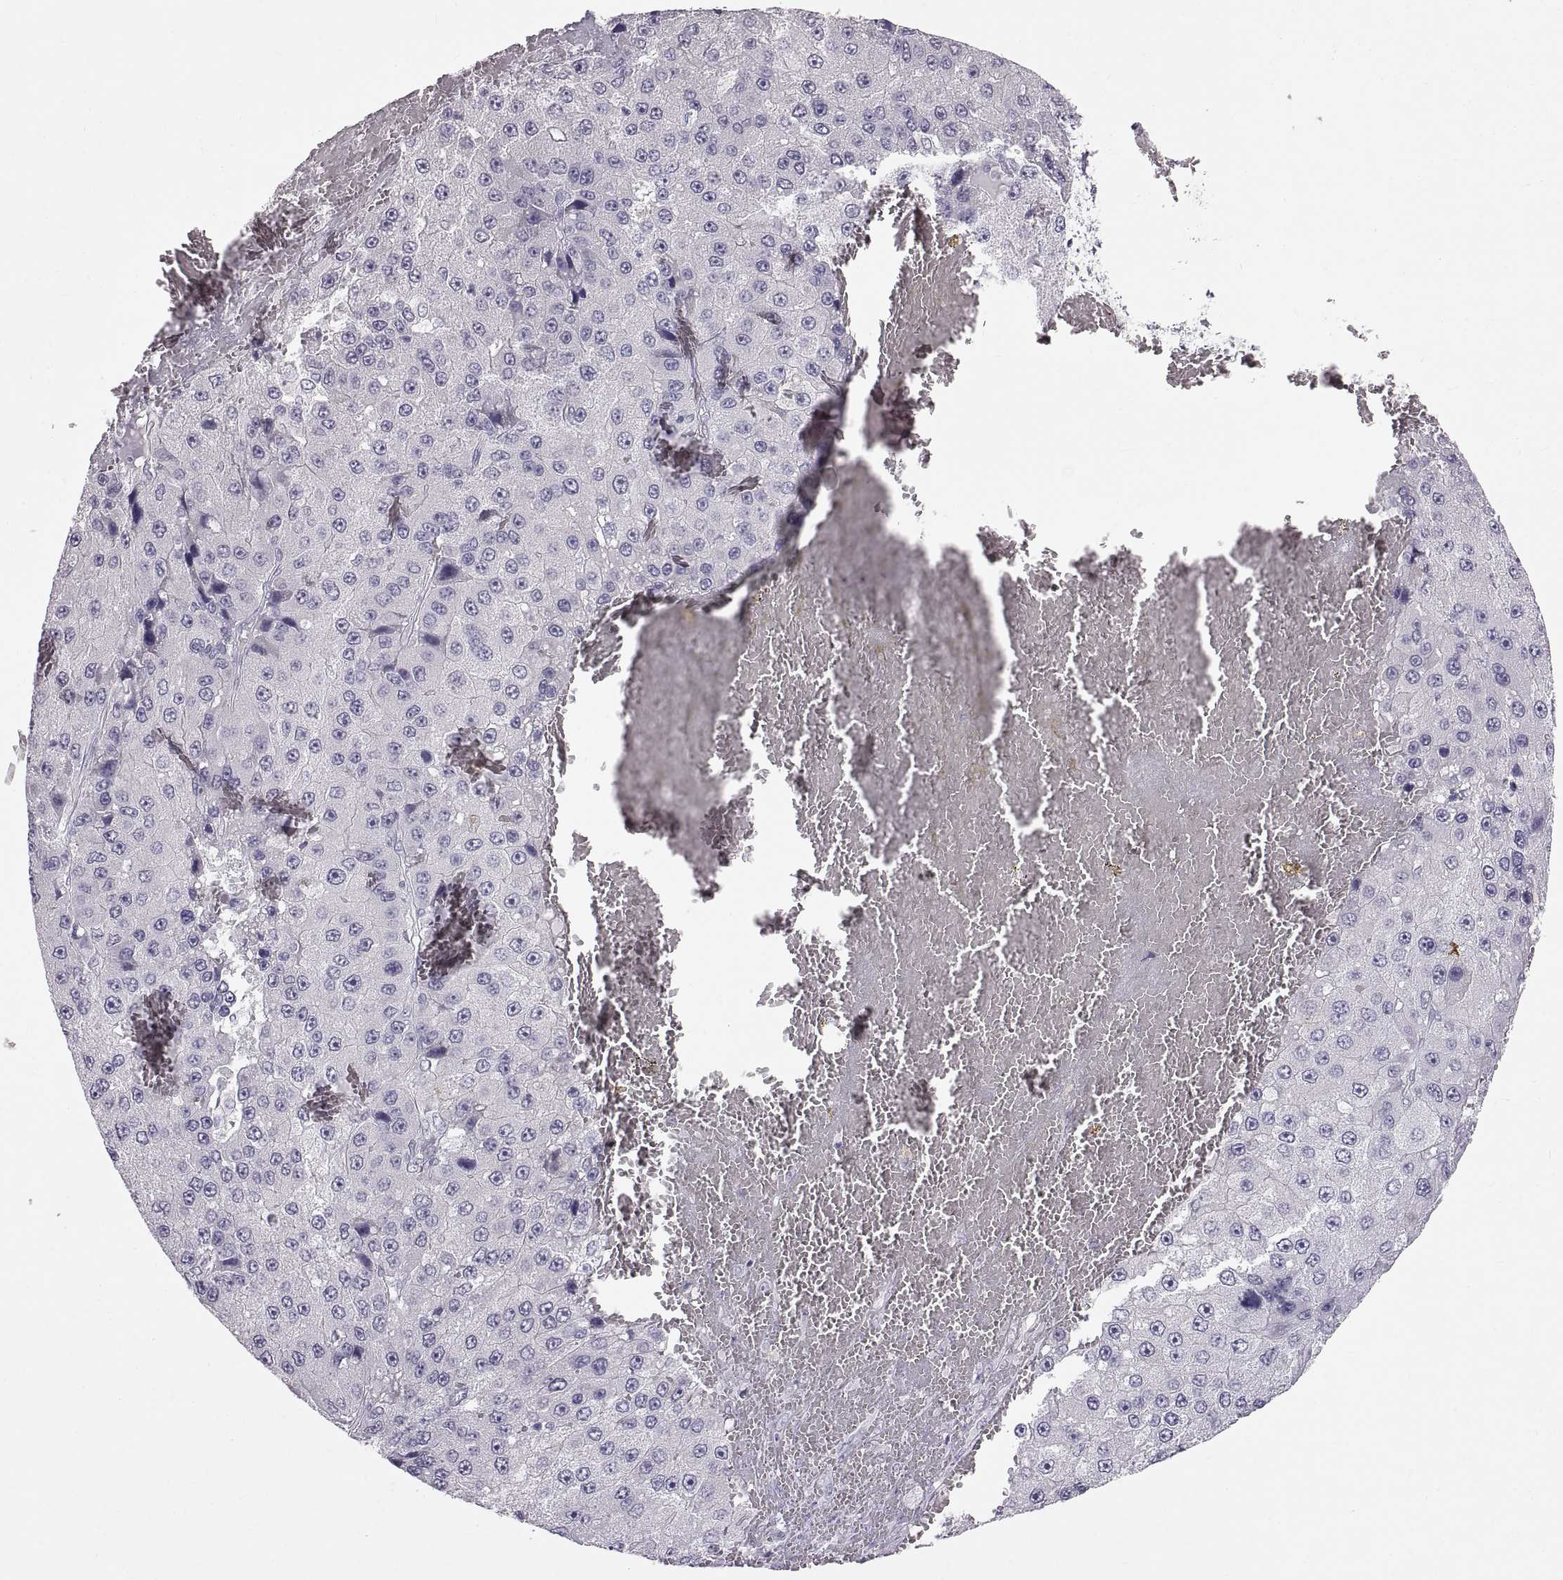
{"staining": {"intensity": "negative", "quantity": "none", "location": "none"}, "tissue": "liver cancer", "cell_type": "Tumor cells", "image_type": "cancer", "snomed": [{"axis": "morphology", "description": "Carcinoma, Hepatocellular, NOS"}, {"axis": "topography", "description": "Liver"}], "caption": "An immunohistochemistry image of liver hepatocellular carcinoma is shown. There is no staining in tumor cells of liver hepatocellular carcinoma.", "gene": "SPACDR", "patient": {"sex": "female", "age": 73}}